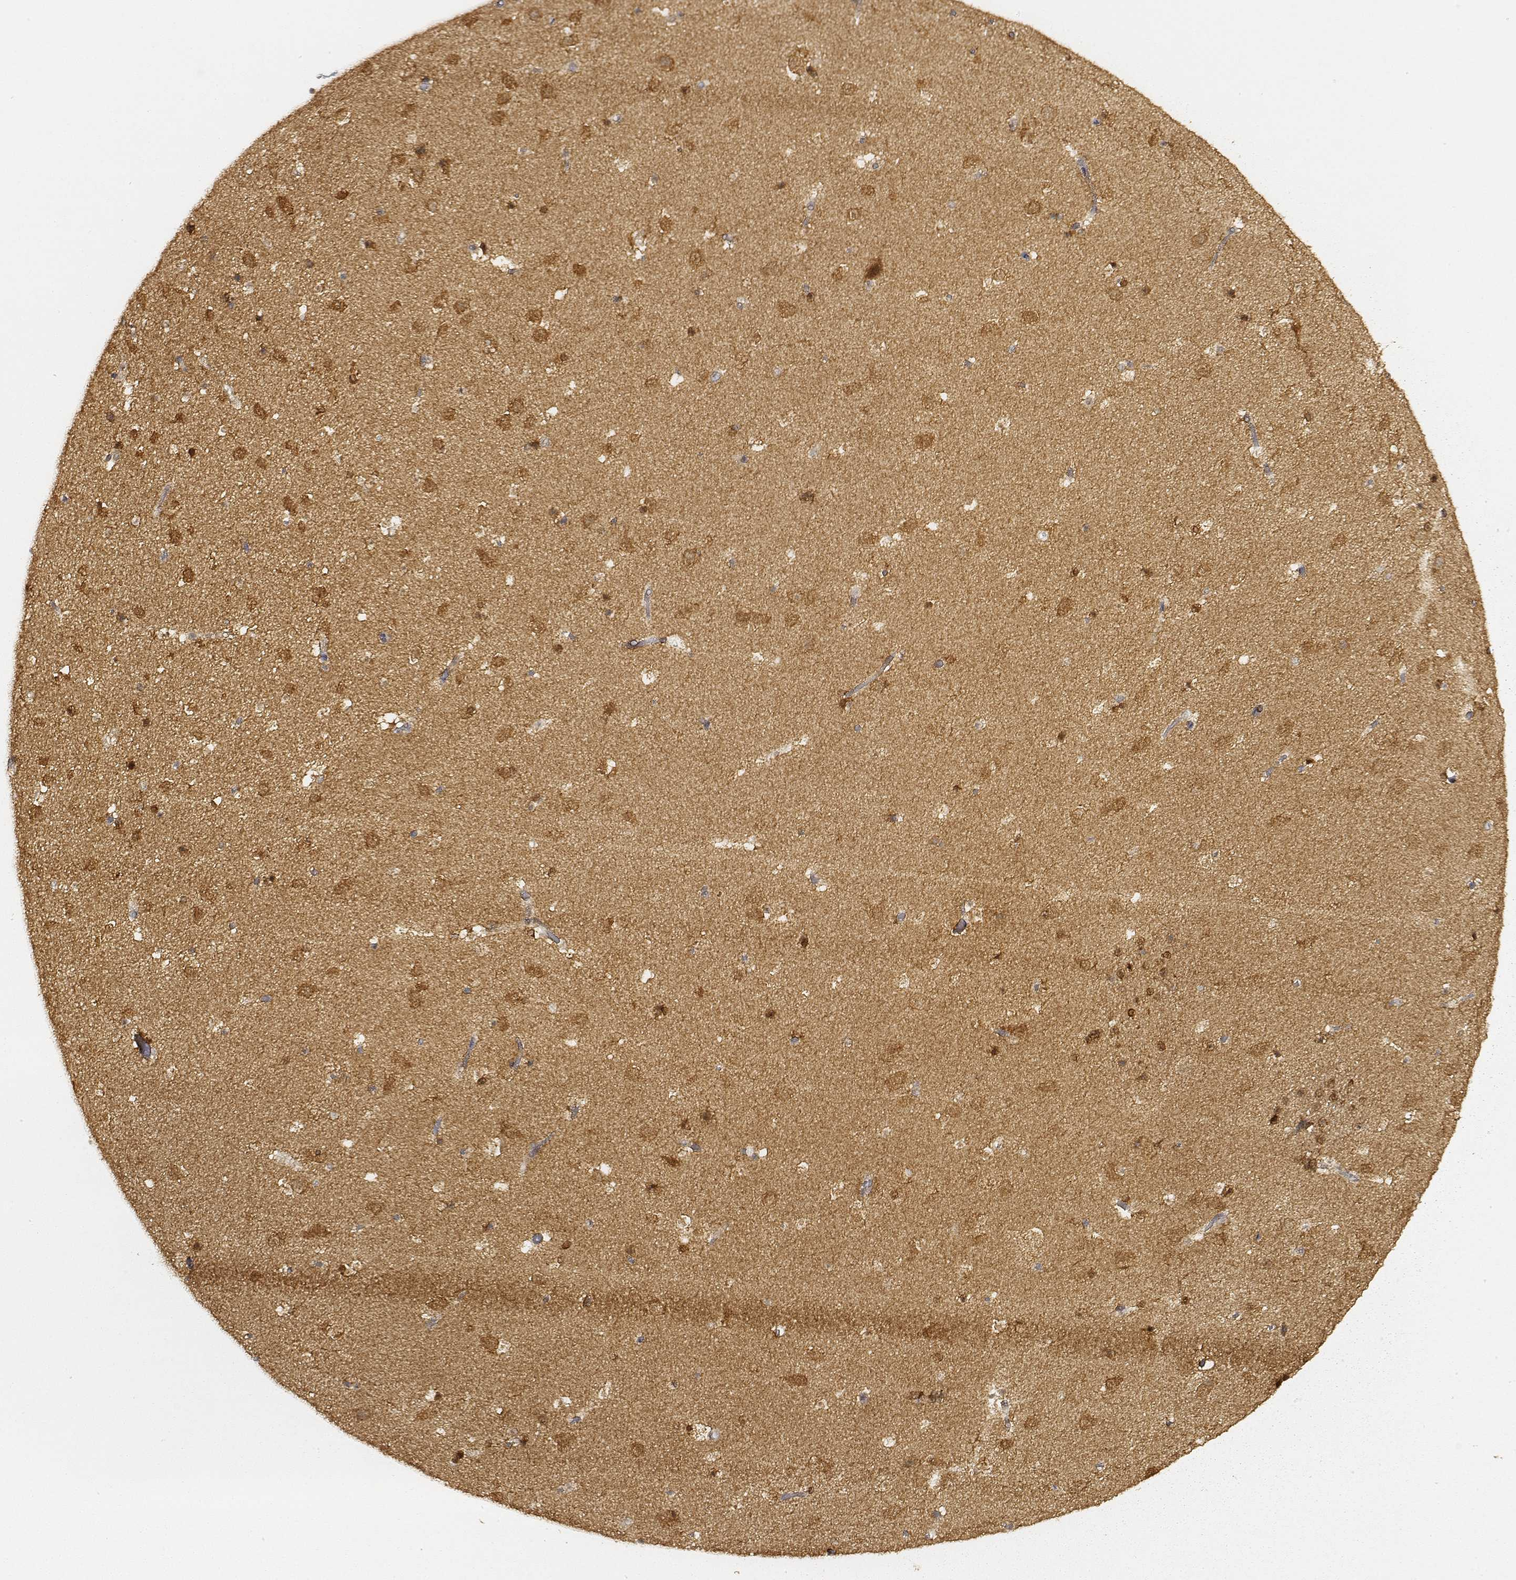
{"staining": {"intensity": "strong", "quantity": ">75%", "location": "cytoplasmic/membranous"}, "tissue": "caudate", "cell_type": "Glial cells", "image_type": "normal", "snomed": [{"axis": "morphology", "description": "Normal tissue, NOS"}, {"axis": "topography", "description": "Lateral ventricle wall"}], "caption": "This micrograph exhibits unremarkable caudate stained with immunohistochemistry to label a protein in brown. The cytoplasmic/membranous of glial cells show strong positivity for the protein. Nuclei are counter-stained blue.", "gene": "CARS1", "patient": {"sex": "female", "age": 42}}